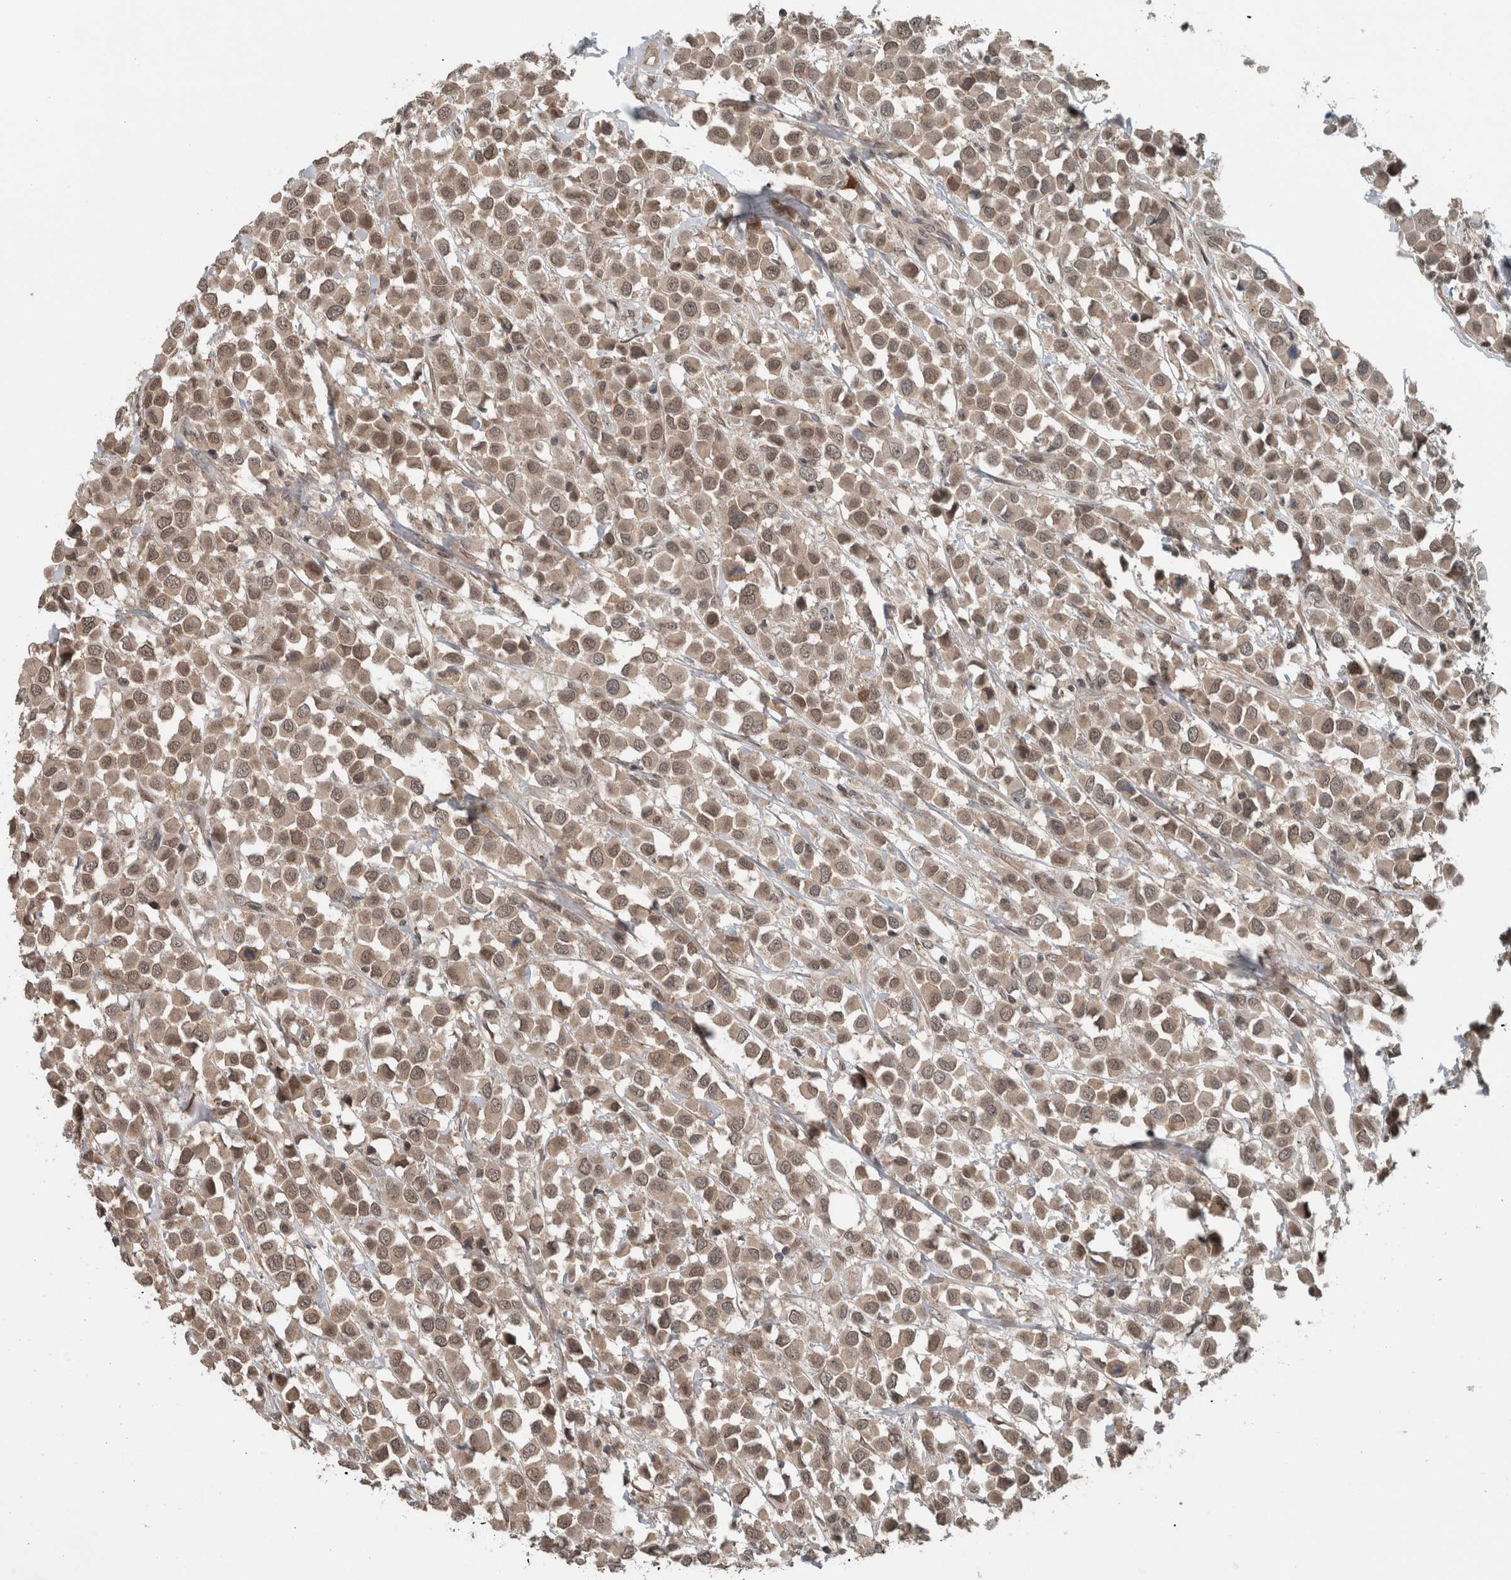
{"staining": {"intensity": "weak", "quantity": ">75%", "location": "cytoplasmic/membranous,nuclear"}, "tissue": "breast cancer", "cell_type": "Tumor cells", "image_type": "cancer", "snomed": [{"axis": "morphology", "description": "Duct carcinoma"}, {"axis": "topography", "description": "Breast"}], "caption": "Brown immunohistochemical staining in breast cancer demonstrates weak cytoplasmic/membranous and nuclear staining in approximately >75% of tumor cells.", "gene": "SPAG7", "patient": {"sex": "female", "age": 61}}